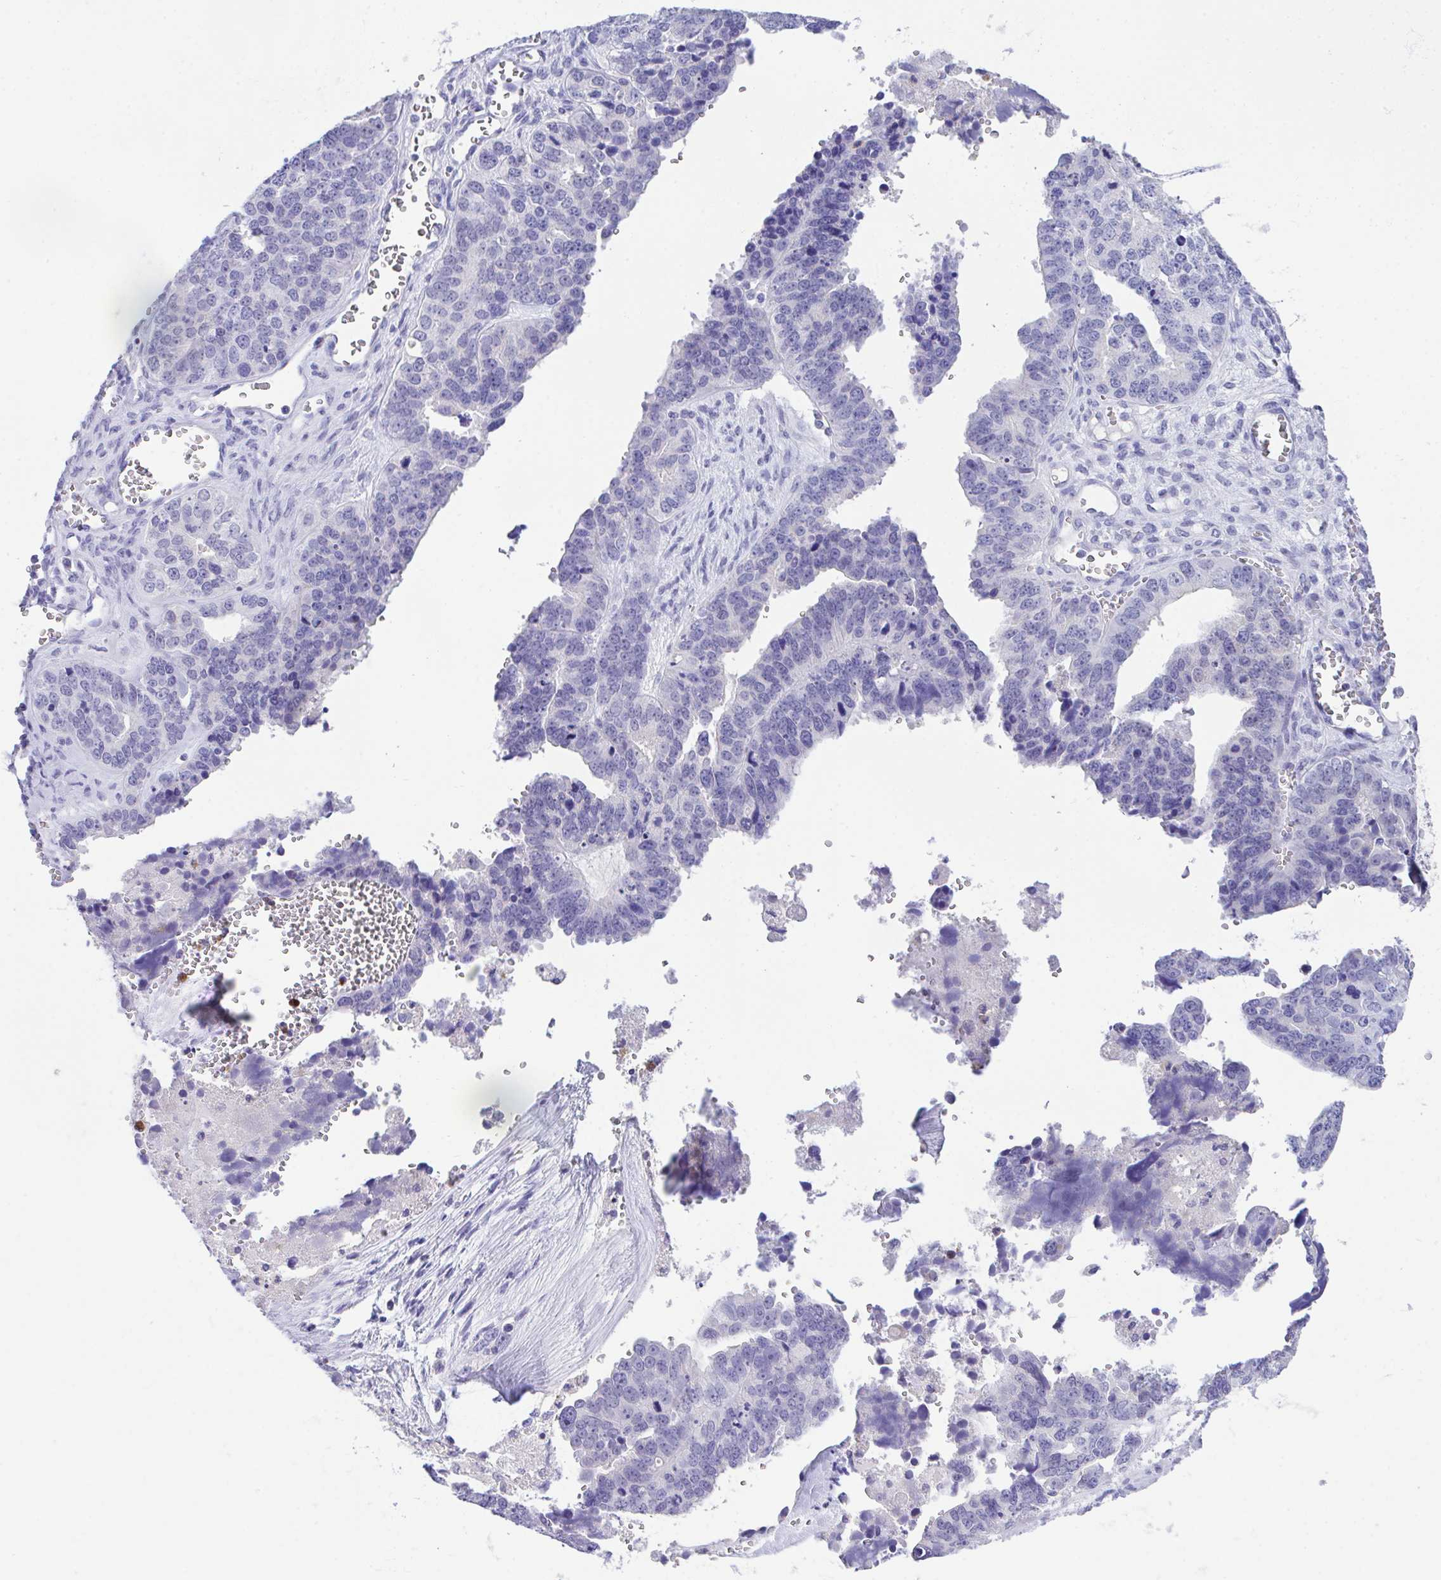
{"staining": {"intensity": "negative", "quantity": "none", "location": "none"}, "tissue": "ovarian cancer", "cell_type": "Tumor cells", "image_type": "cancer", "snomed": [{"axis": "morphology", "description": "Cystadenocarcinoma, serous, NOS"}, {"axis": "topography", "description": "Ovary"}], "caption": "There is no significant expression in tumor cells of ovarian serous cystadenocarcinoma.", "gene": "HOXB4", "patient": {"sex": "female", "age": 76}}